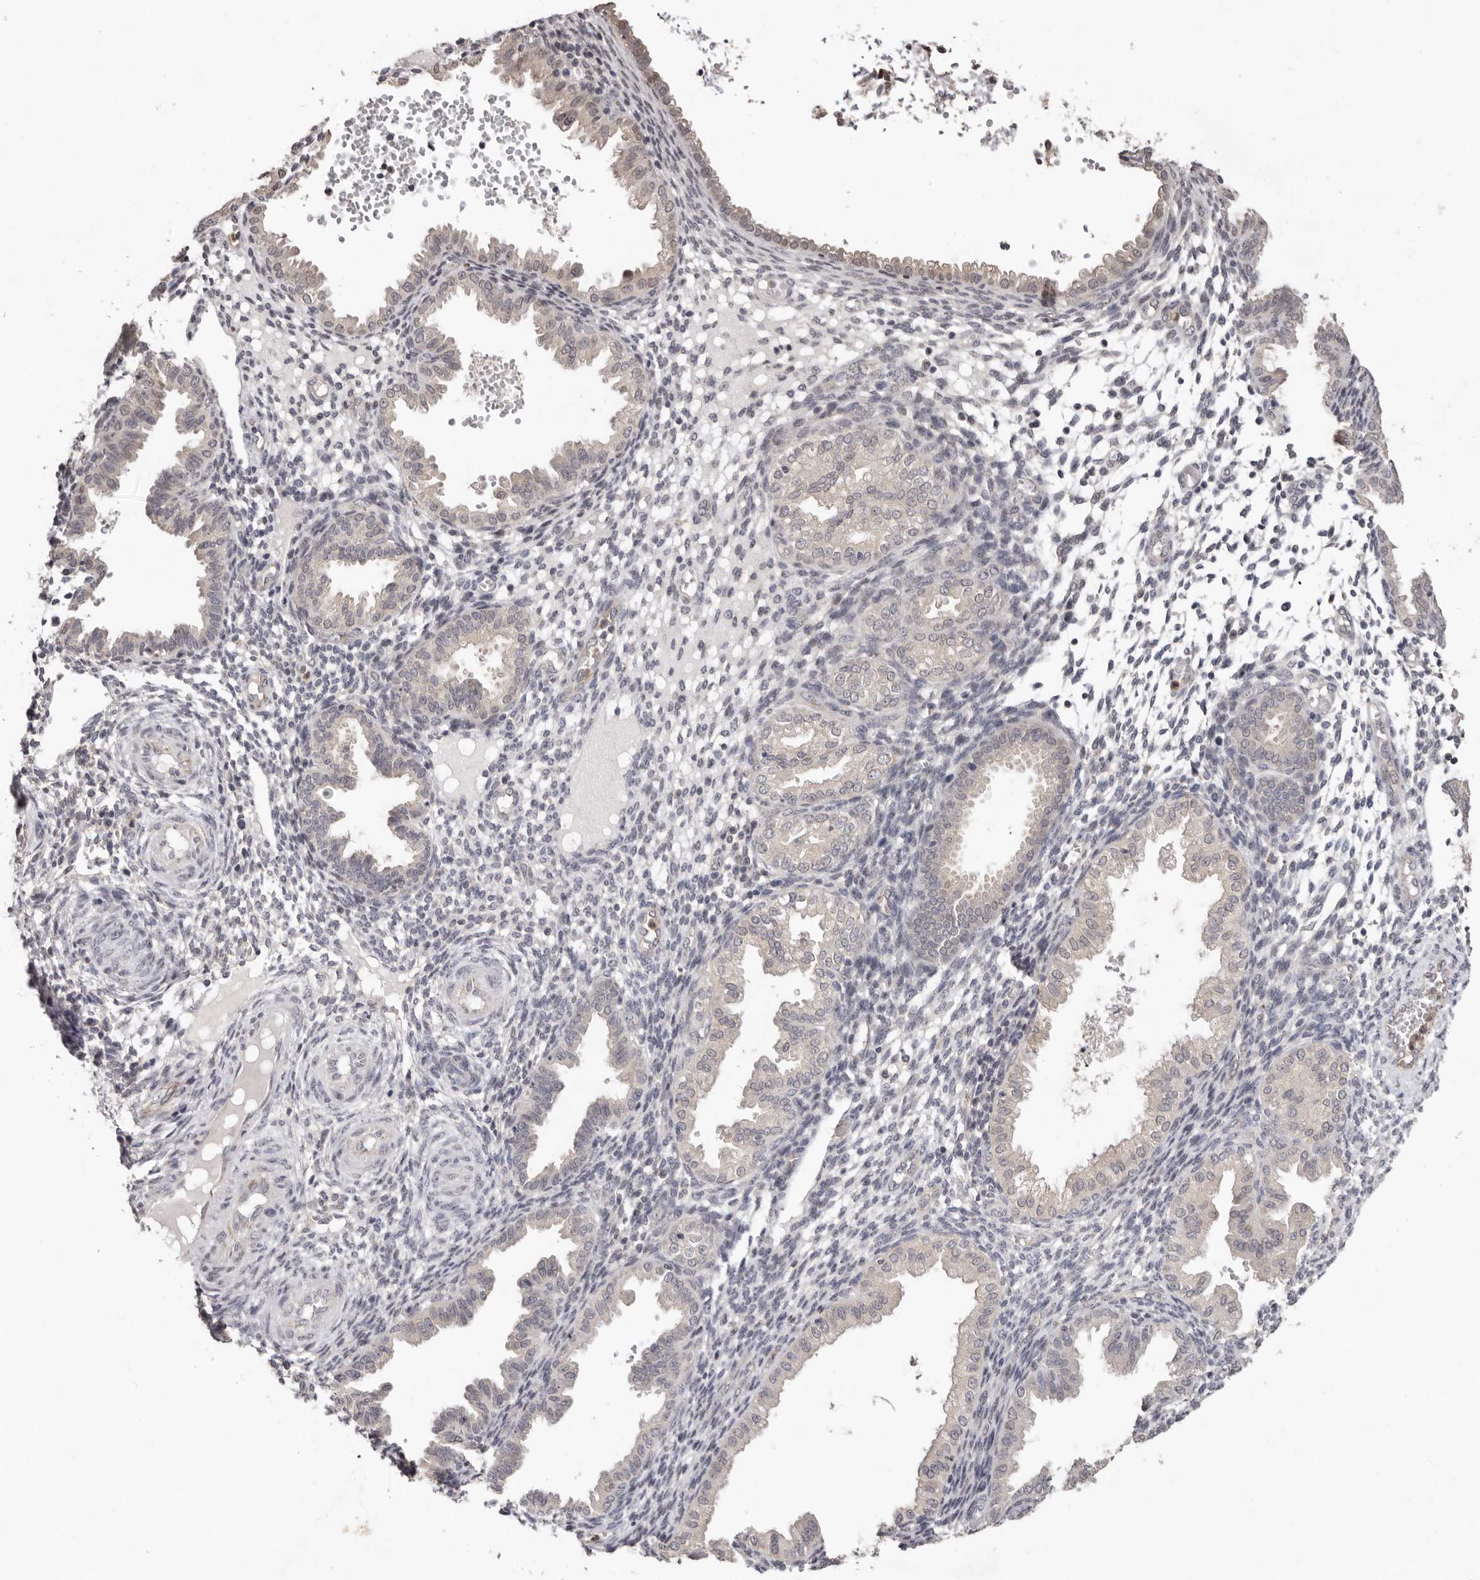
{"staining": {"intensity": "negative", "quantity": "none", "location": "none"}, "tissue": "endometrium", "cell_type": "Cells in endometrial stroma", "image_type": "normal", "snomed": [{"axis": "morphology", "description": "Normal tissue, NOS"}, {"axis": "topography", "description": "Endometrium"}], "caption": "DAB (3,3'-diaminobenzidine) immunohistochemical staining of unremarkable endometrium displays no significant expression in cells in endometrial stroma. (DAB immunohistochemistry with hematoxylin counter stain).", "gene": "SULT1E1", "patient": {"sex": "female", "age": 33}}